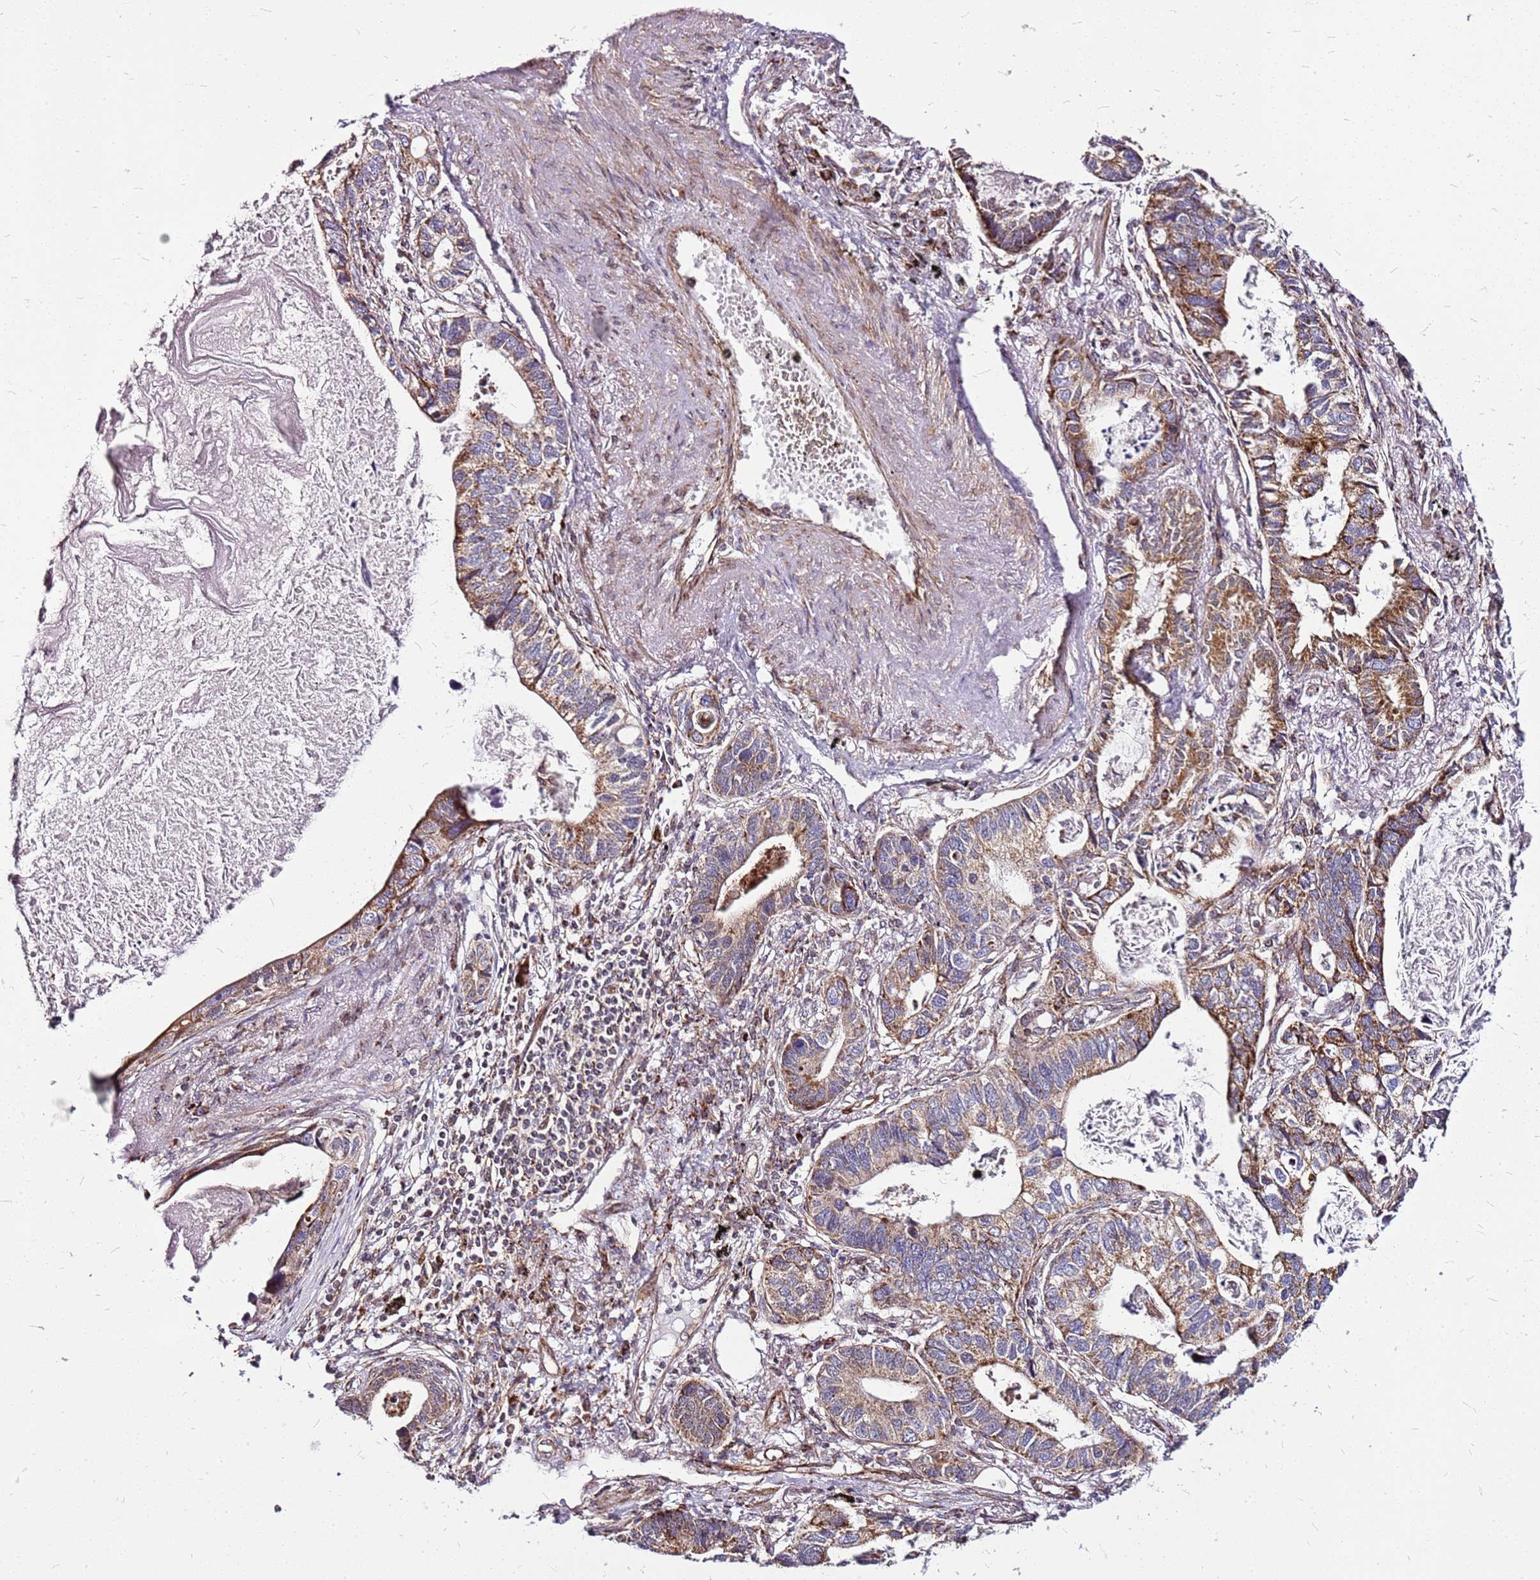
{"staining": {"intensity": "moderate", "quantity": "25%-75%", "location": "cytoplasmic/membranous"}, "tissue": "lung cancer", "cell_type": "Tumor cells", "image_type": "cancer", "snomed": [{"axis": "morphology", "description": "Adenocarcinoma, NOS"}, {"axis": "topography", "description": "Lung"}], "caption": "Protein analysis of lung cancer tissue reveals moderate cytoplasmic/membranous expression in approximately 25%-75% of tumor cells.", "gene": "OR51T1", "patient": {"sex": "male", "age": 67}}